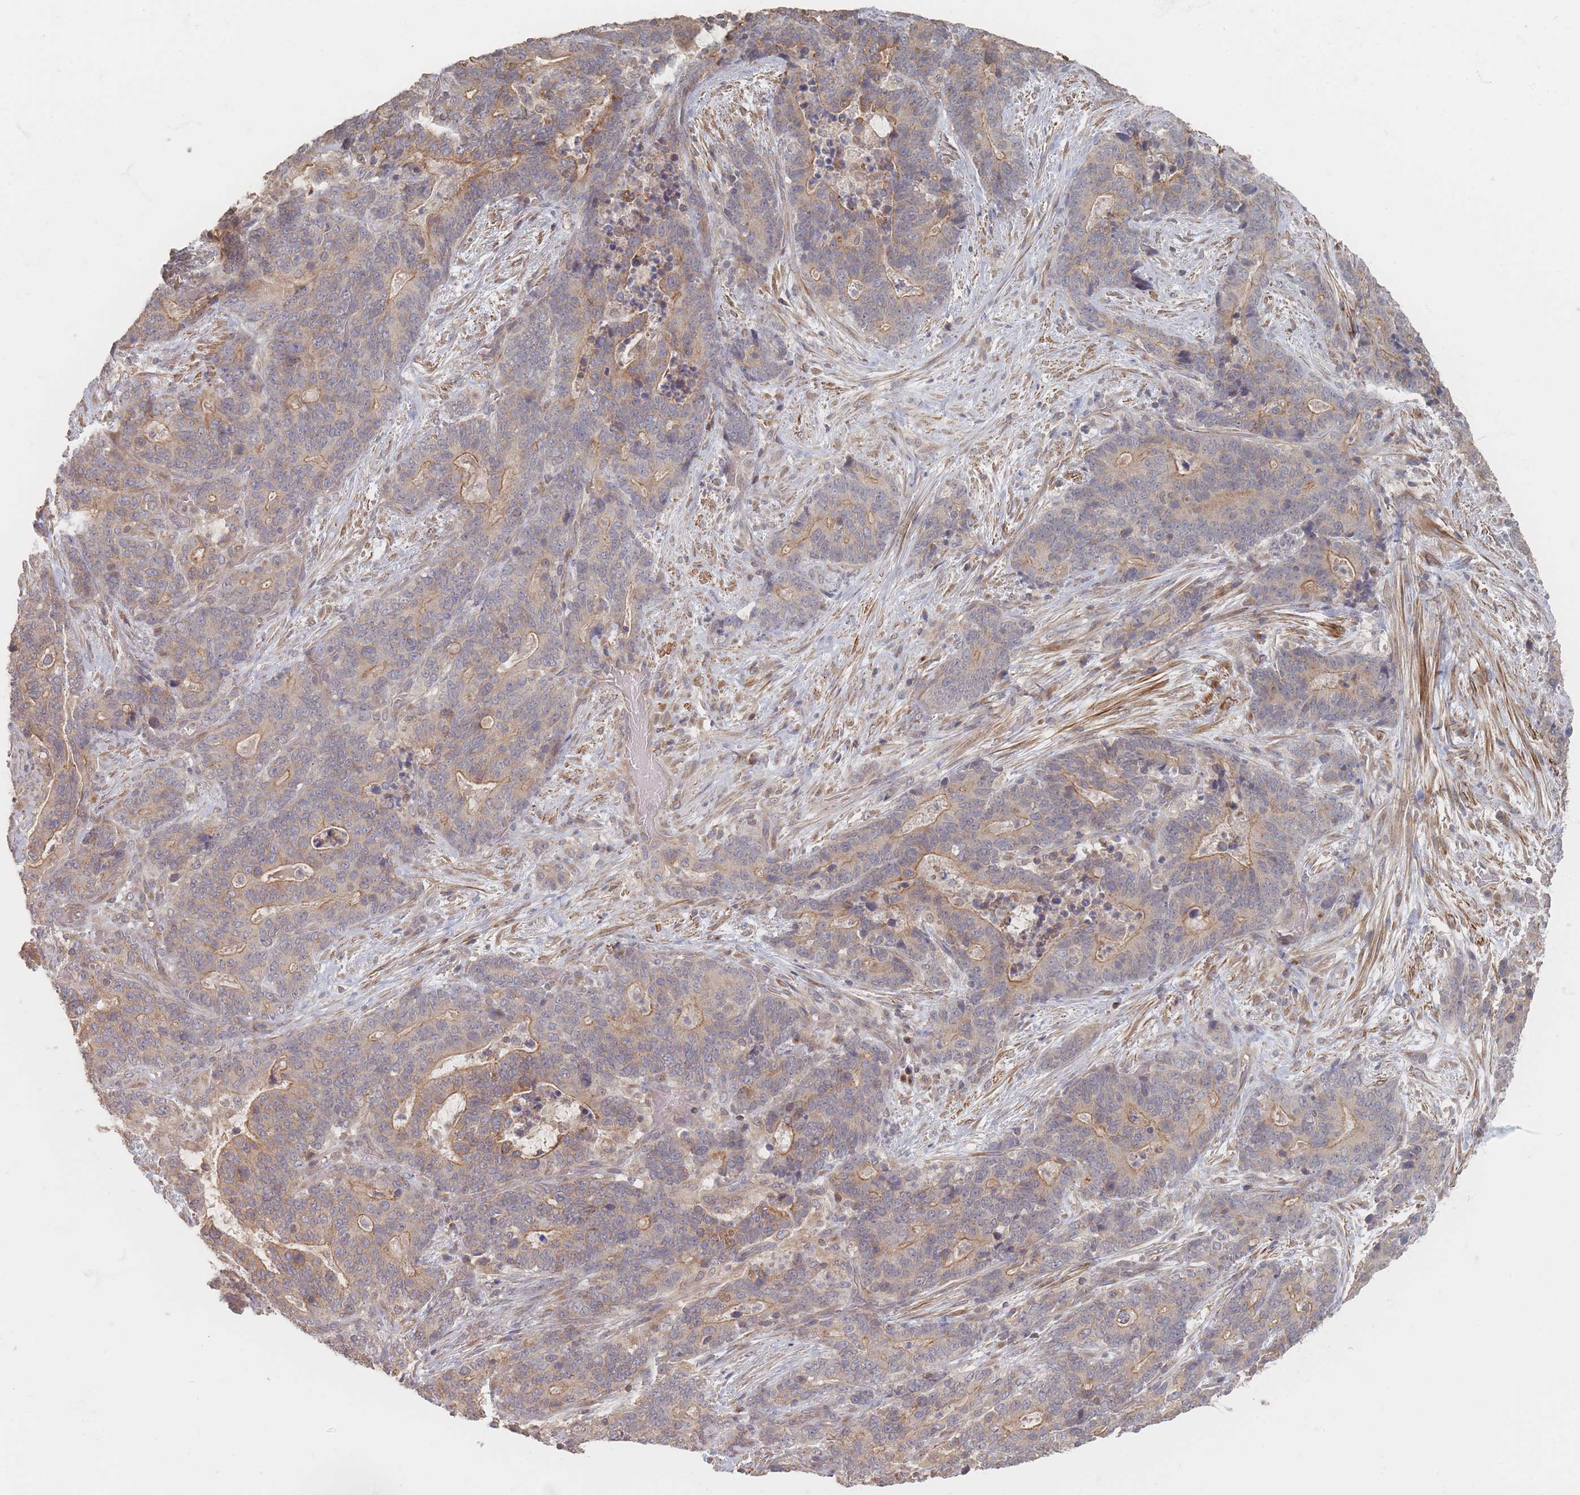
{"staining": {"intensity": "moderate", "quantity": "25%-75%", "location": "cytoplasmic/membranous"}, "tissue": "stomach cancer", "cell_type": "Tumor cells", "image_type": "cancer", "snomed": [{"axis": "morphology", "description": "Normal tissue, NOS"}, {"axis": "morphology", "description": "Adenocarcinoma, NOS"}, {"axis": "topography", "description": "Stomach"}], "caption": "DAB (3,3'-diaminobenzidine) immunohistochemical staining of human adenocarcinoma (stomach) reveals moderate cytoplasmic/membranous protein expression in approximately 25%-75% of tumor cells.", "gene": "GLE1", "patient": {"sex": "female", "age": 64}}